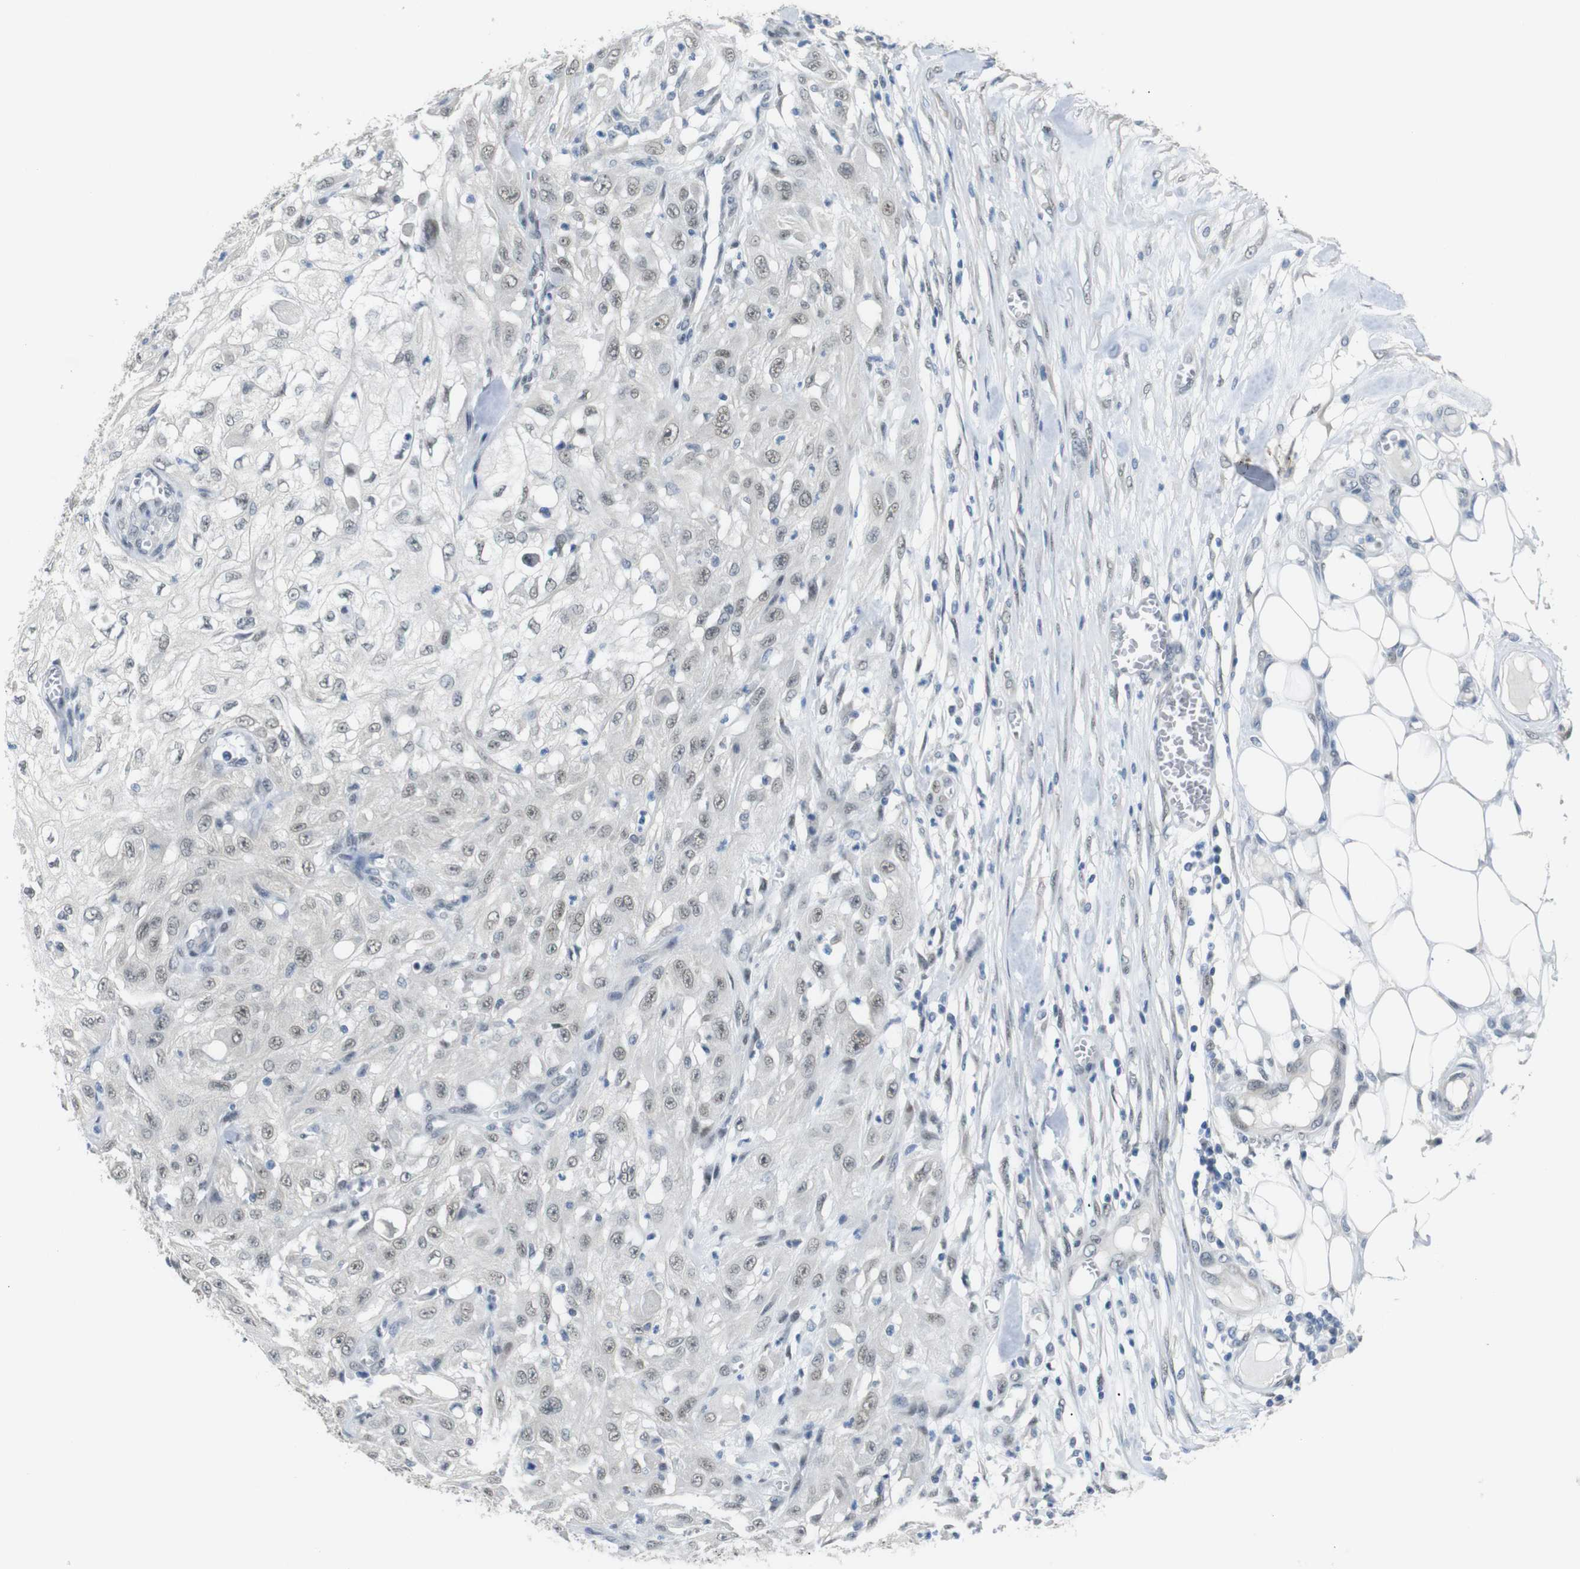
{"staining": {"intensity": "weak", "quantity": "25%-75%", "location": "nuclear"}, "tissue": "skin cancer", "cell_type": "Tumor cells", "image_type": "cancer", "snomed": [{"axis": "morphology", "description": "Squamous cell carcinoma, NOS"}, {"axis": "morphology", "description": "Squamous cell carcinoma, metastatic, NOS"}, {"axis": "topography", "description": "Skin"}, {"axis": "topography", "description": "Lymph node"}], "caption": "Immunohistochemical staining of skin cancer (squamous cell carcinoma) shows weak nuclear protein positivity in about 25%-75% of tumor cells.", "gene": "GPR158", "patient": {"sex": "male", "age": 75}}